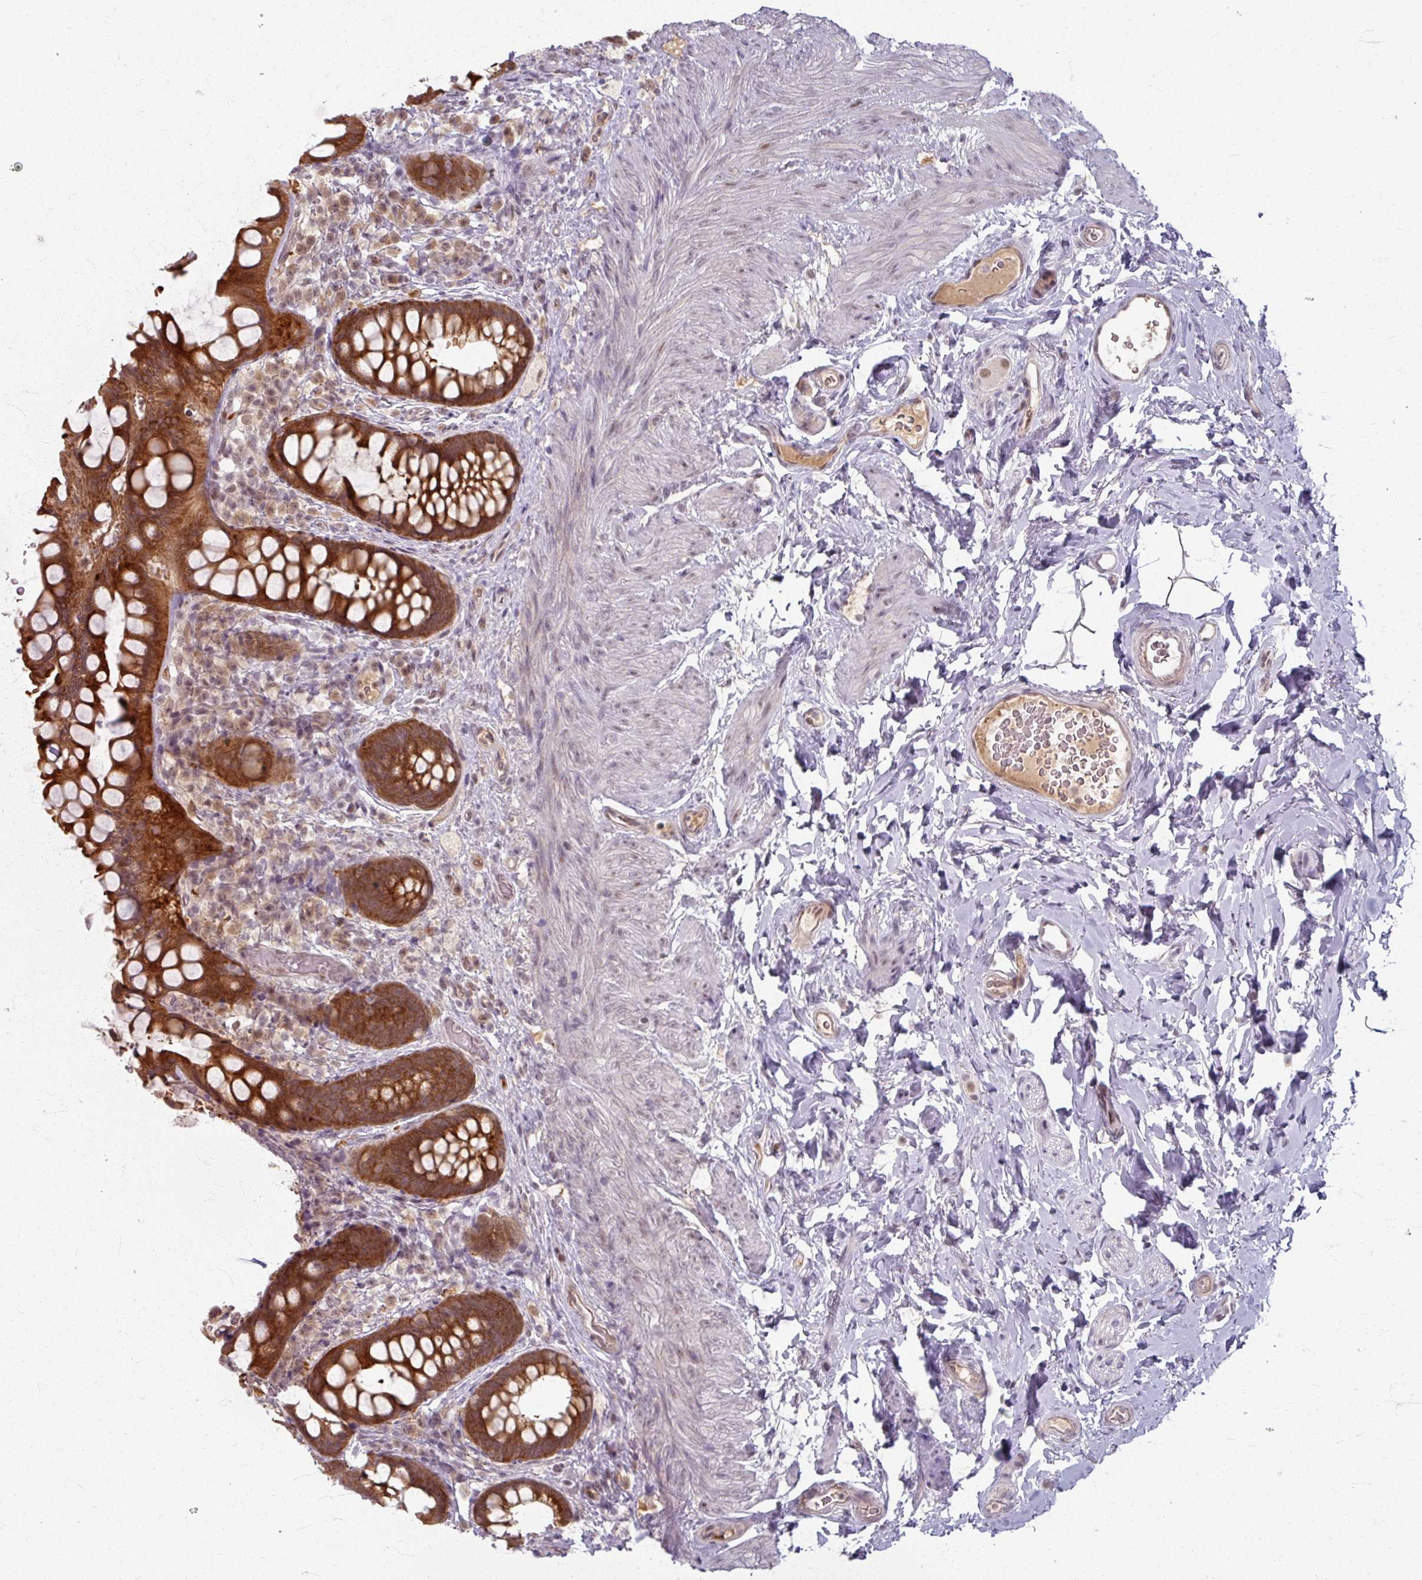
{"staining": {"intensity": "strong", "quantity": ">75%", "location": "cytoplasmic/membranous"}, "tissue": "rectum", "cell_type": "Glandular cells", "image_type": "normal", "snomed": [{"axis": "morphology", "description": "Normal tissue, NOS"}, {"axis": "topography", "description": "Rectum"}, {"axis": "topography", "description": "Peripheral nerve tissue"}], "caption": "This image demonstrates unremarkable rectum stained with immunohistochemistry (IHC) to label a protein in brown. The cytoplasmic/membranous of glandular cells show strong positivity for the protein. Nuclei are counter-stained blue.", "gene": "KLC3", "patient": {"sex": "female", "age": 69}}